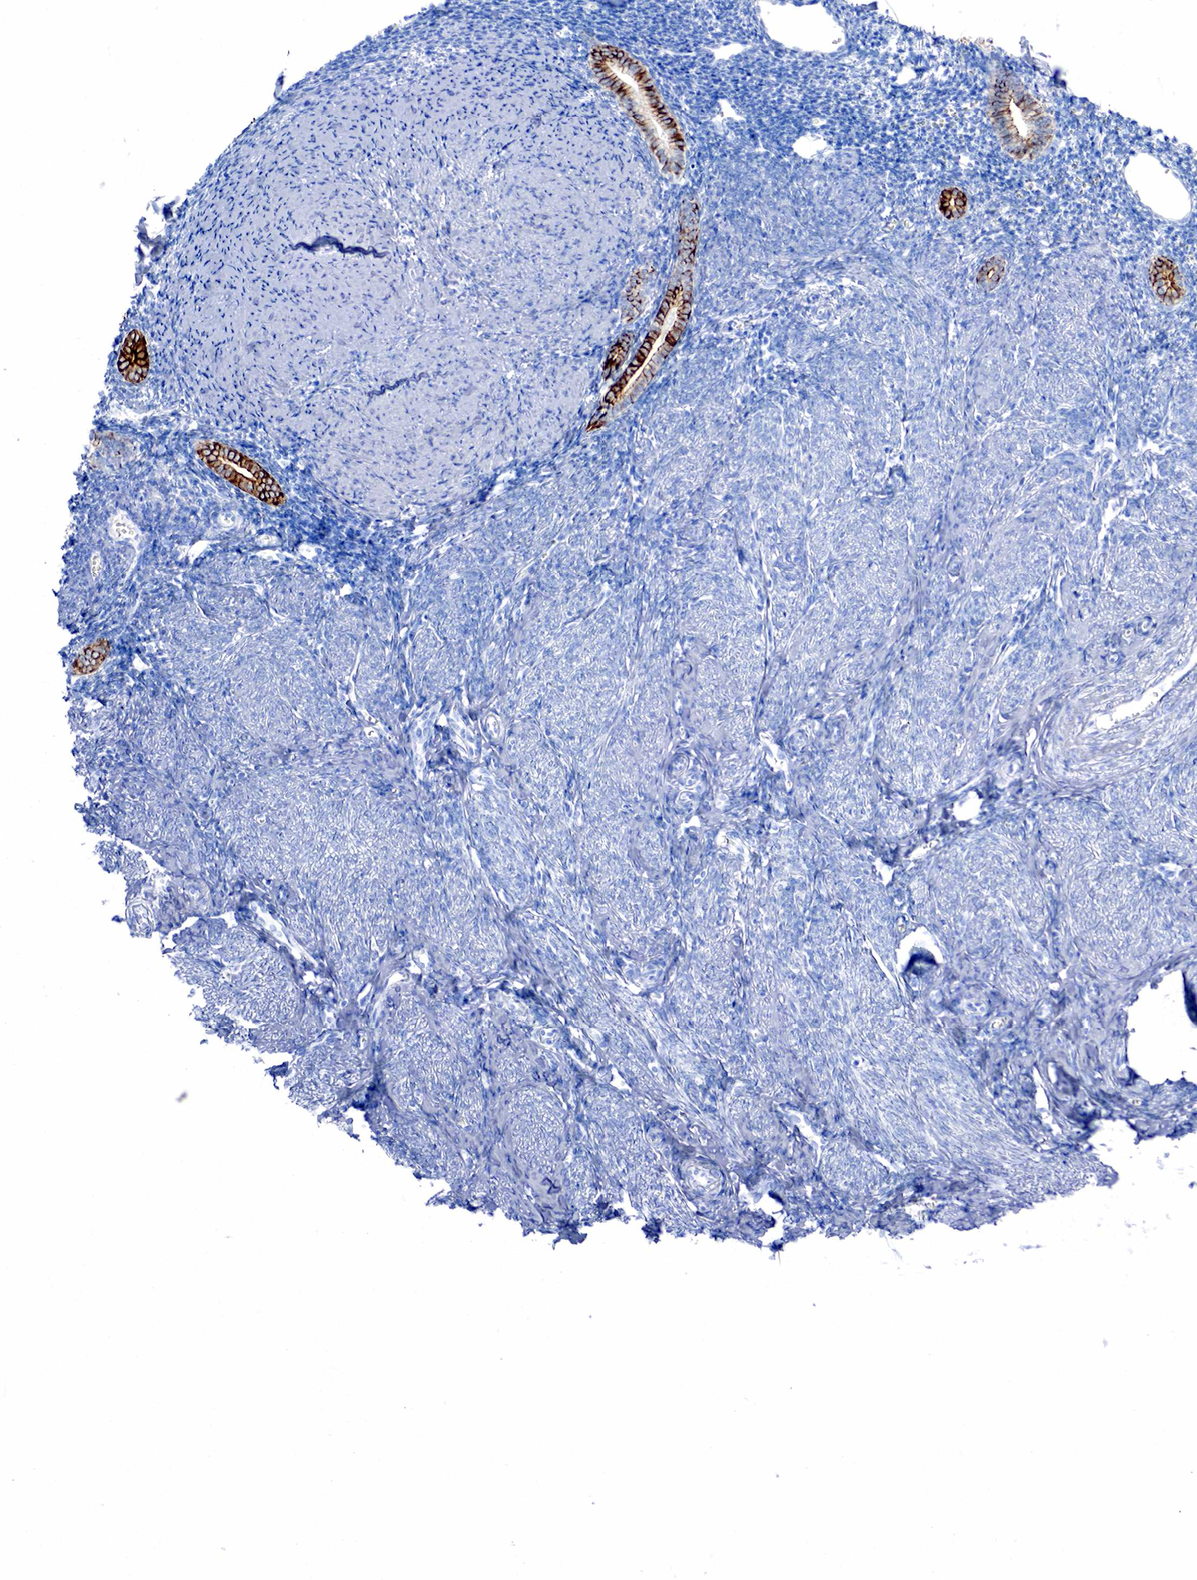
{"staining": {"intensity": "negative", "quantity": "none", "location": "none"}, "tissue": "endometrium", "cell_type": "Cells in endometrial stroma", "image_type": "normal", "snomed": [{"axis": "morphology", "description": "Normal tissue, NOS"}, {"axis": "morphology", "description": "Neoplasm, benign, NOS"}, {"axis": "topography", "description": "Uterus"}], "caption": "The photomicrograph displays no staining of cells in endometrial stroma in unremarkable endometrium.", "gene": "KRT7", "patient": {"sex": "female", "age": 55}}